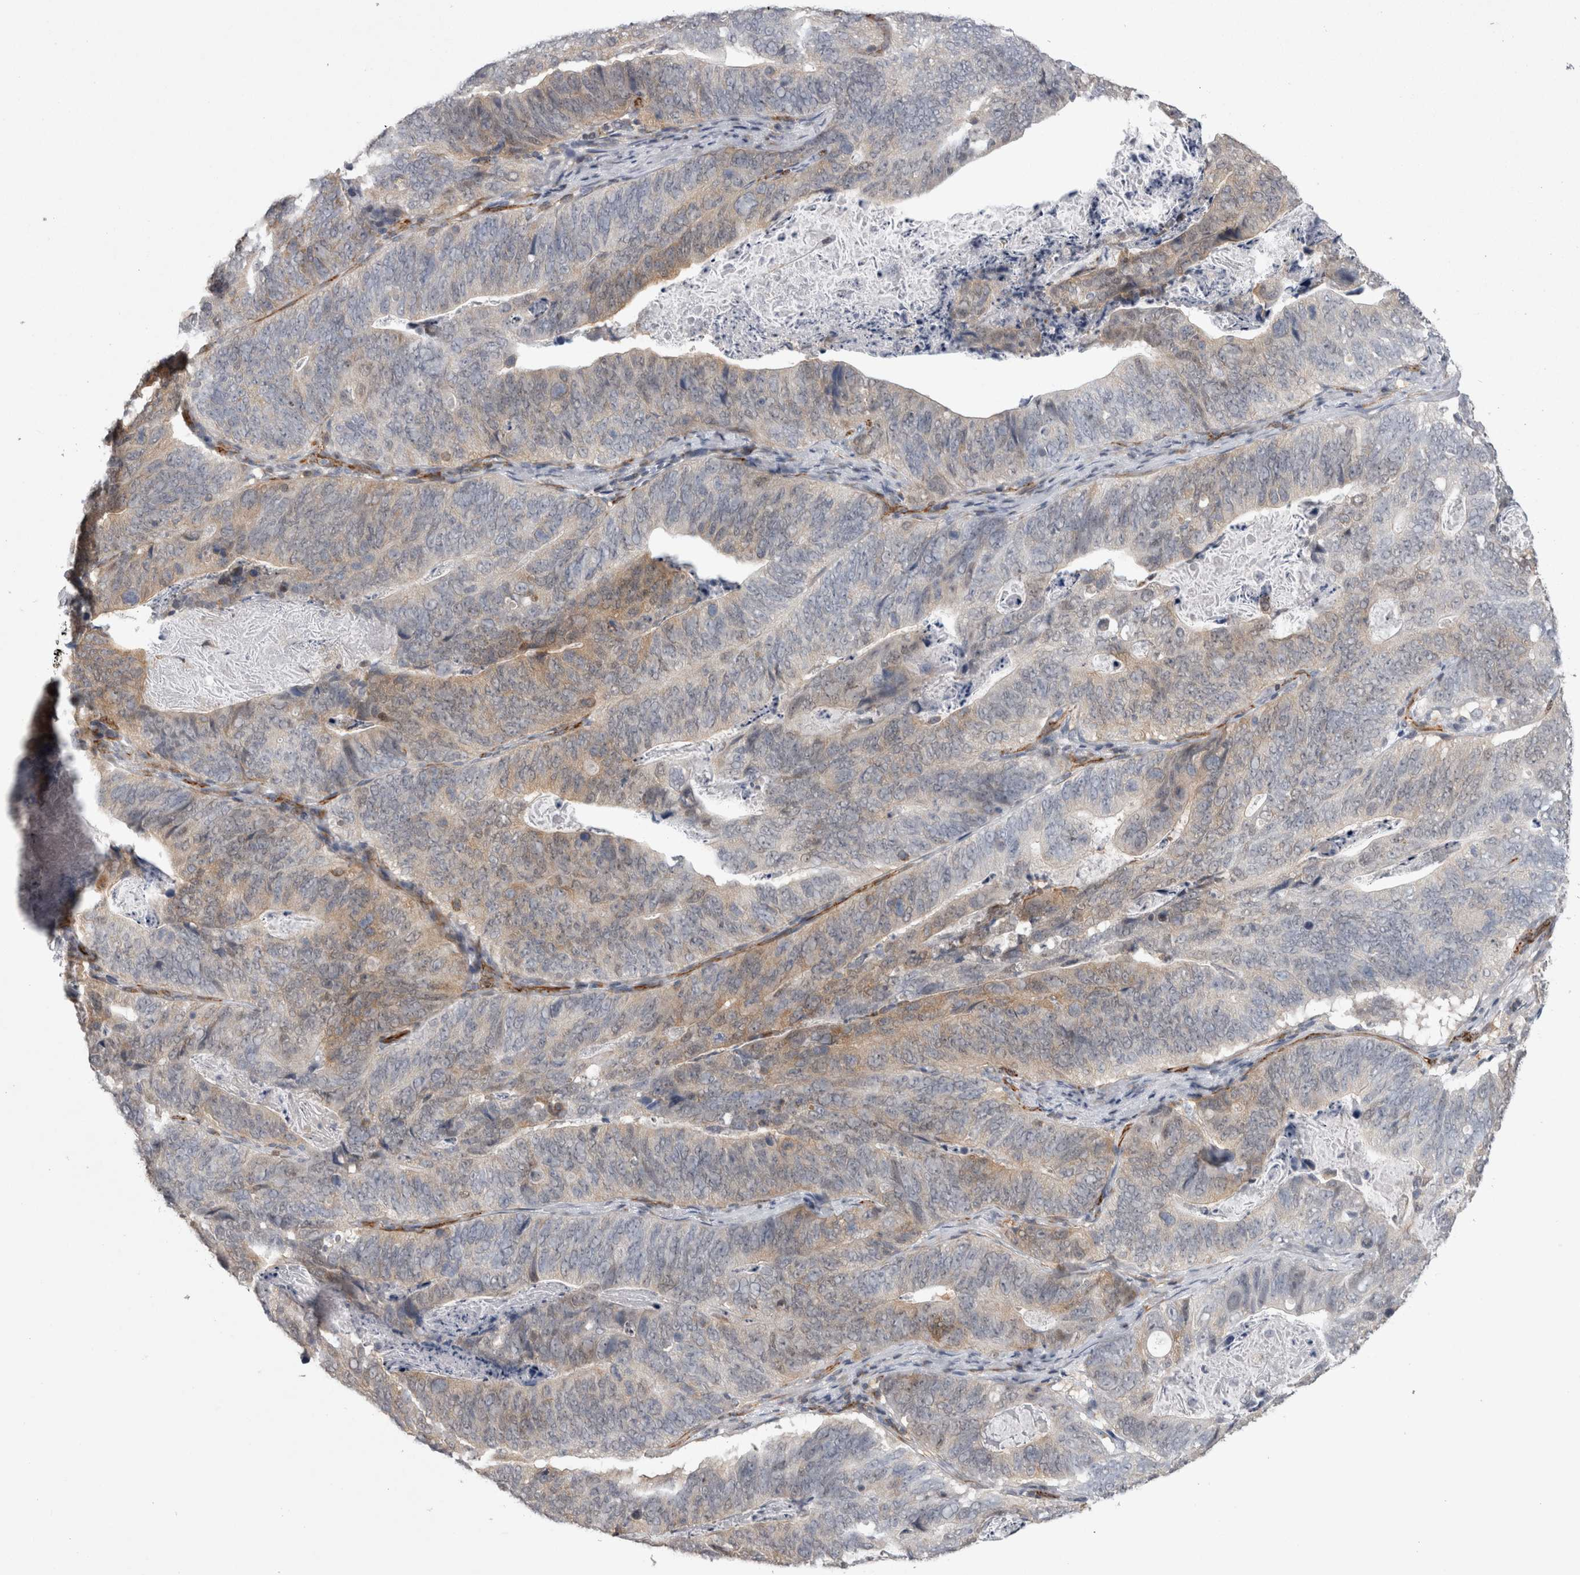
{"staining": {"intensity": "weak", "quantity": "25%-75%", "location": "cytoplasmic/membranous"}, "tissue": "stomach cancer", "cell_type": "Tumor cells", "image_type": "cancer", "snomed": [{"axis": "morphology", "description": "Normal tissue, NOS"}, {"axis": "morphology", "description": "Adenocarcinoma, NOS"}, {"axis": "topography", "description": "Stomach"}], "caption": "Immunohistochemistry (IHC) image of neoplastic tissue: human stomach cancer (adenocarcinoma) stained using IHC exhibits low levels of weak protein expression localized specifically in the cytoplasmic/membranous of tumor cells, appearing as a cytoplasmic/membranous brown color.", "gene": "ACOT7", "patient": {"sex": "female", "age": 89}}